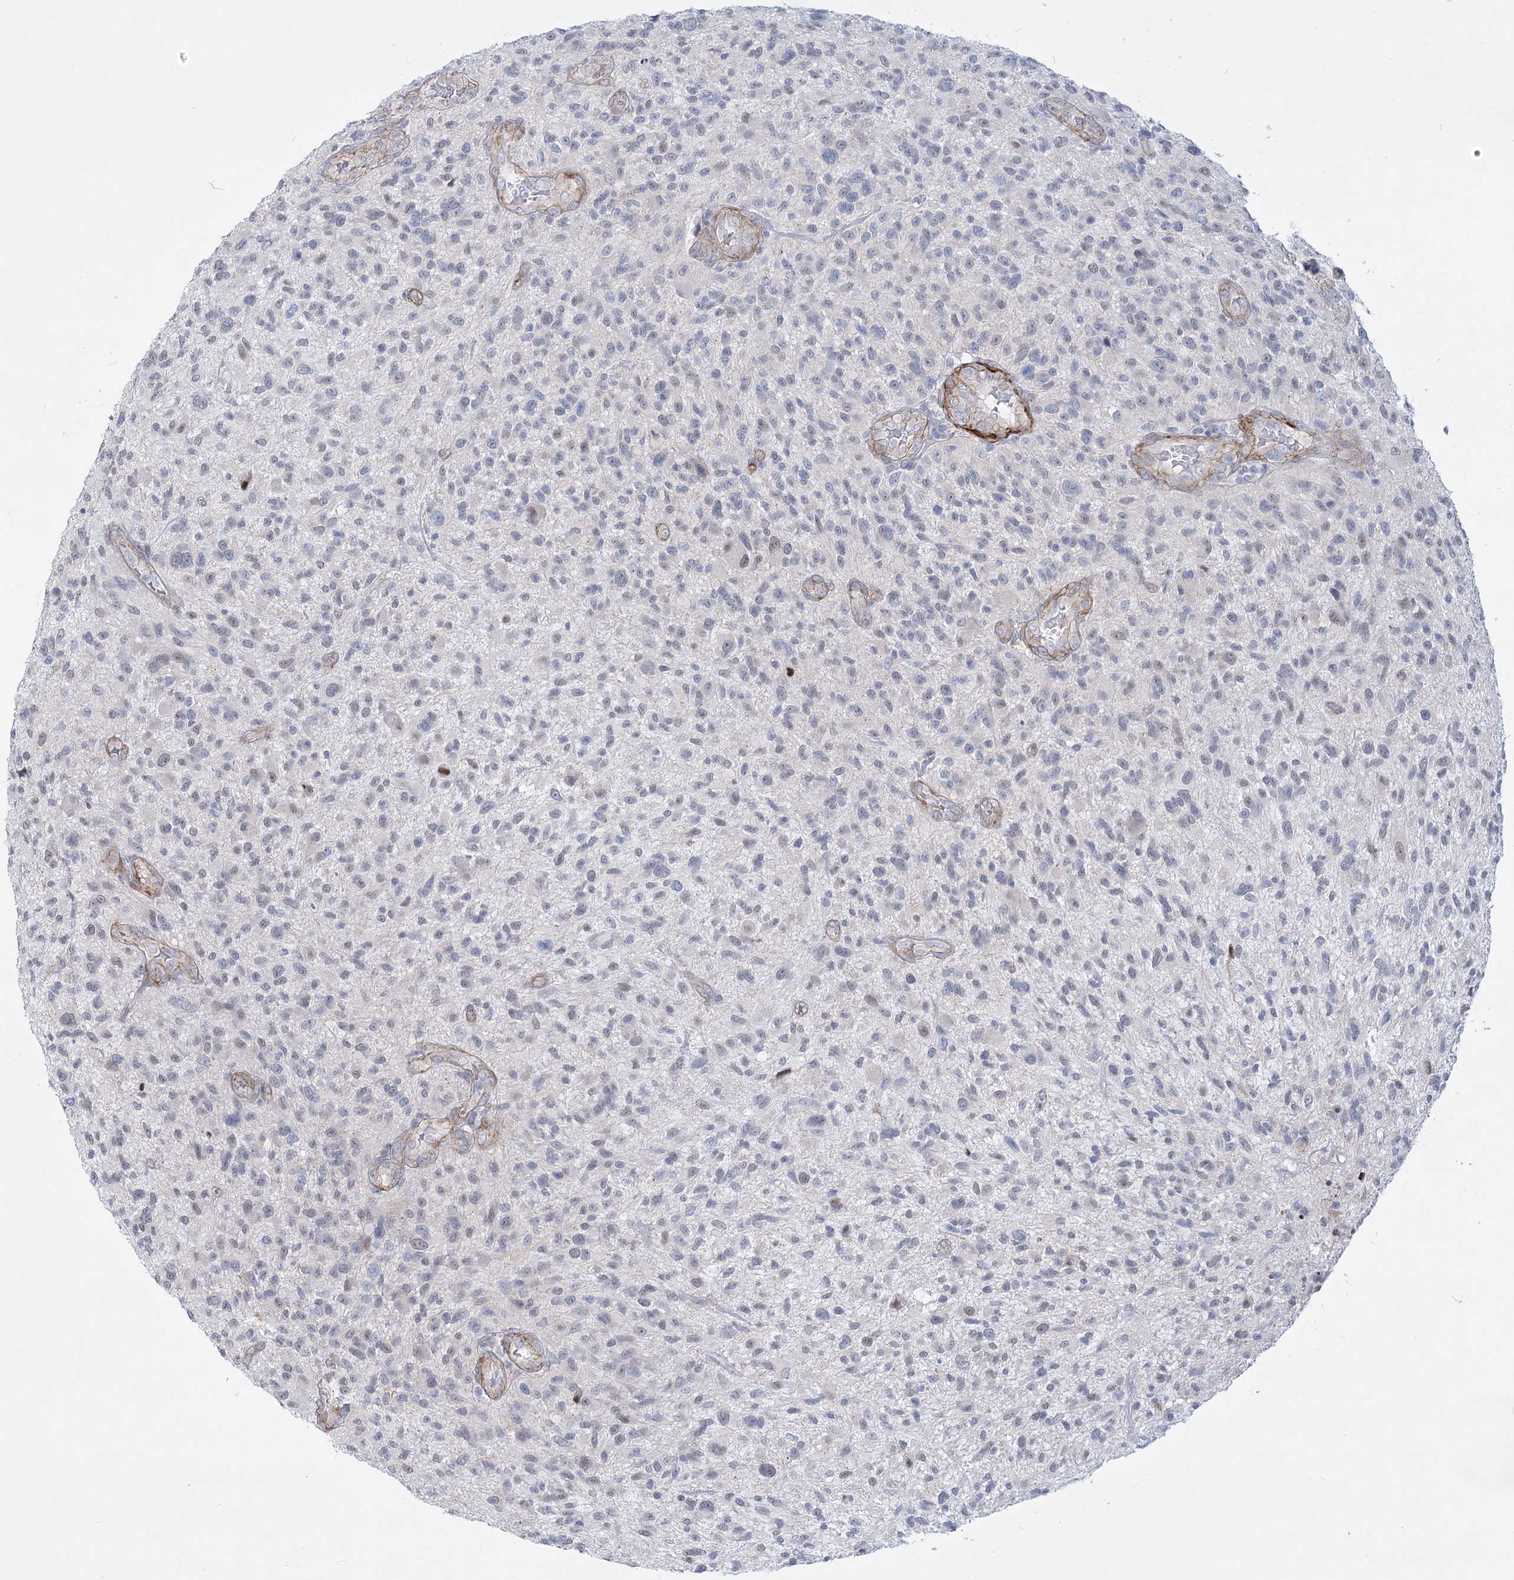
{"staining": {"intensity": "negative", "quantity": "none", "location": "none"}, "tissue": "glioma", "cell_type": "Tumor cells", "image_type": "cancer", "snomed": [{"axis": "morphology", "description": "Glioma, malignant, High grade"}, {"axis": "topography", "description": "Brain"}], "caption": "IHC image of human high-grade glioma (malignant) stained for a protein (brown), which exhibits no staining in tumor cells.", "gene": "ARSI", "patient": {"sex": "male", "age": 47}}